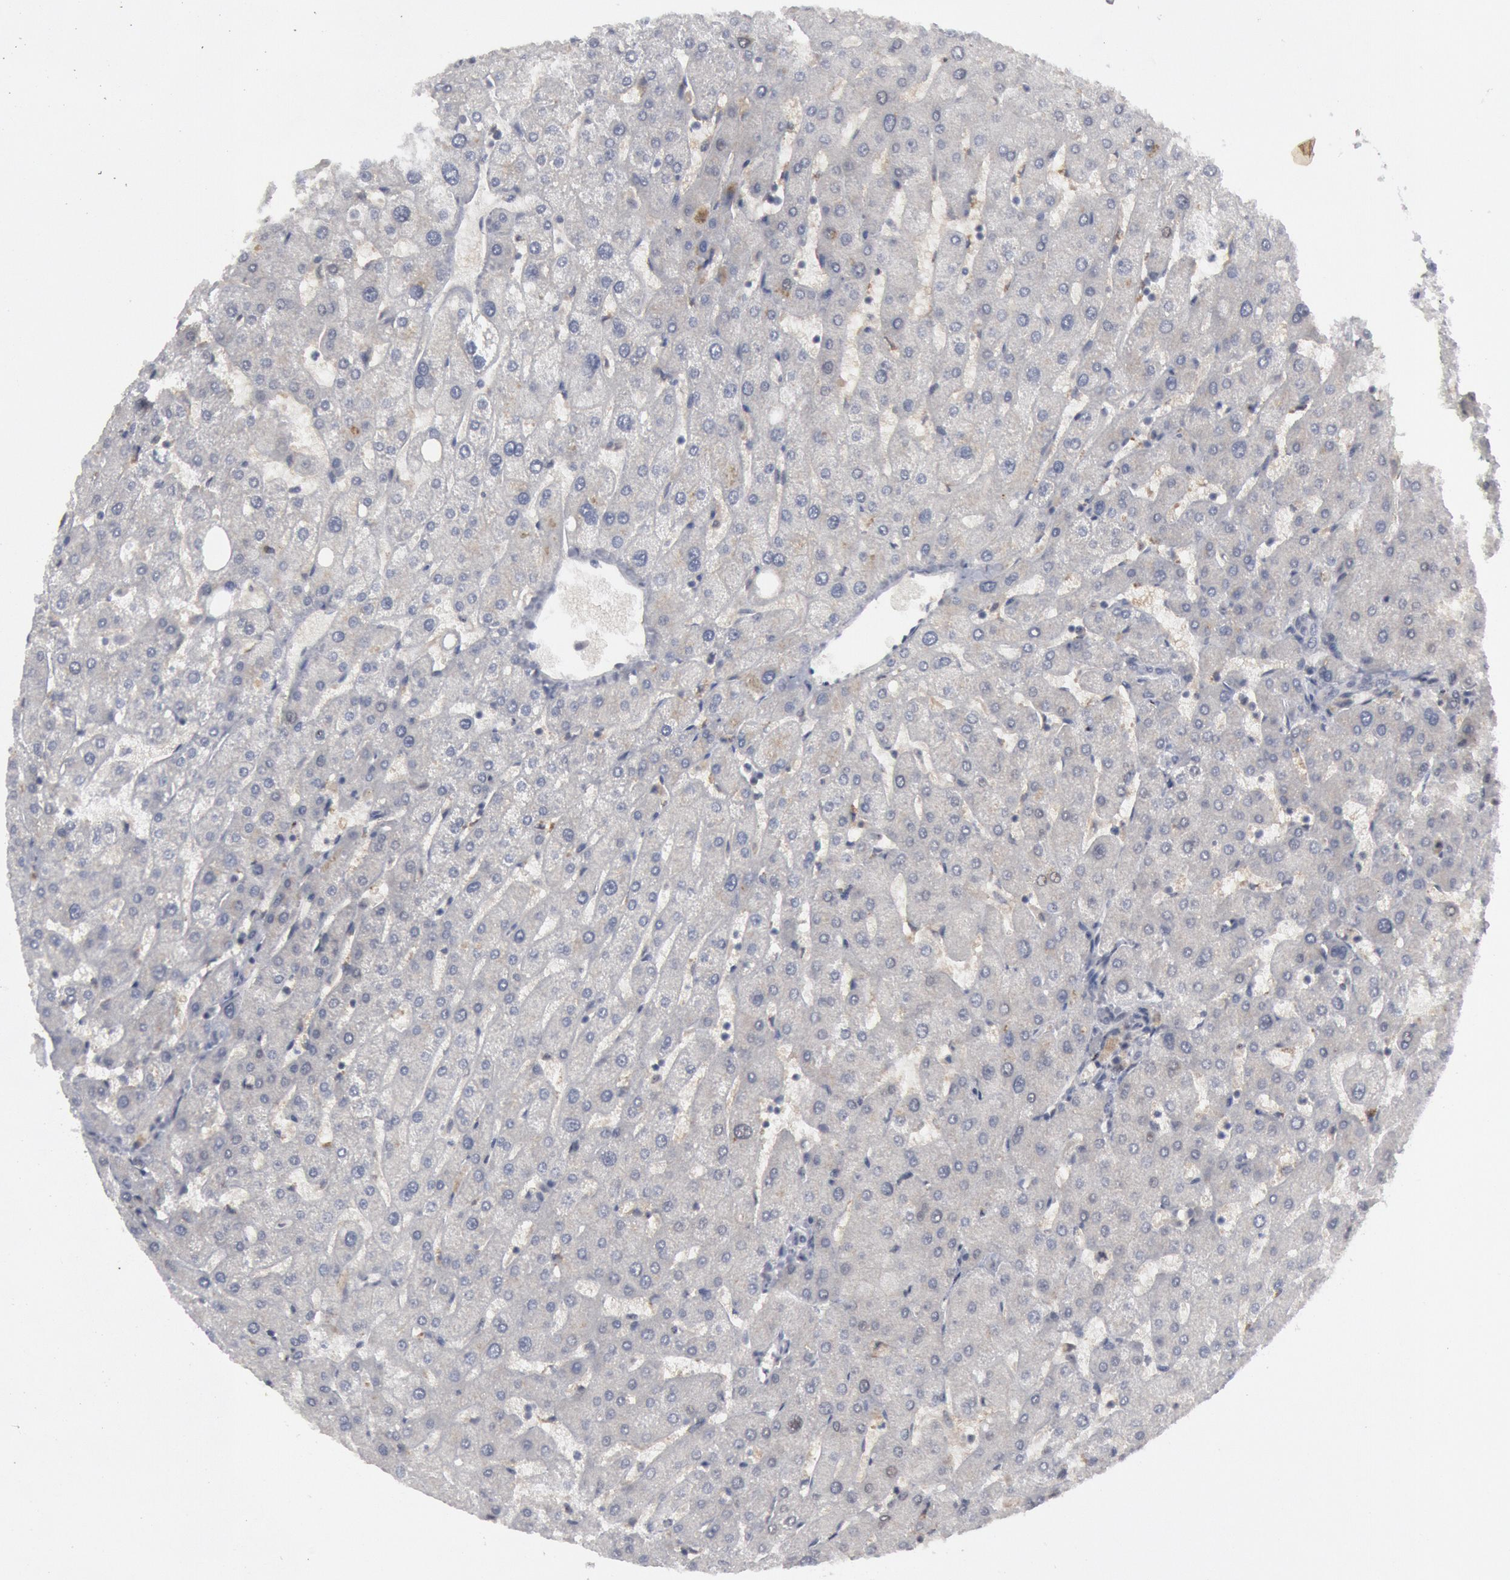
{"staining": {"intensity": "negative", "quantity": "none", "location": "none"}, "tissue": "liver", "cell_type": "Cholangiocytes", "image_type": "normal", "snomed": [{"axis": "morphology", "description": "Normal tissue, NOS"}, {"axis": "topography", "description": "Liver"}], "caption": "Cholangiocytes show no significant expression in unremarkable liver.", "gene": "FOXO1", "patient": {"sex": "male", "age": 67}}